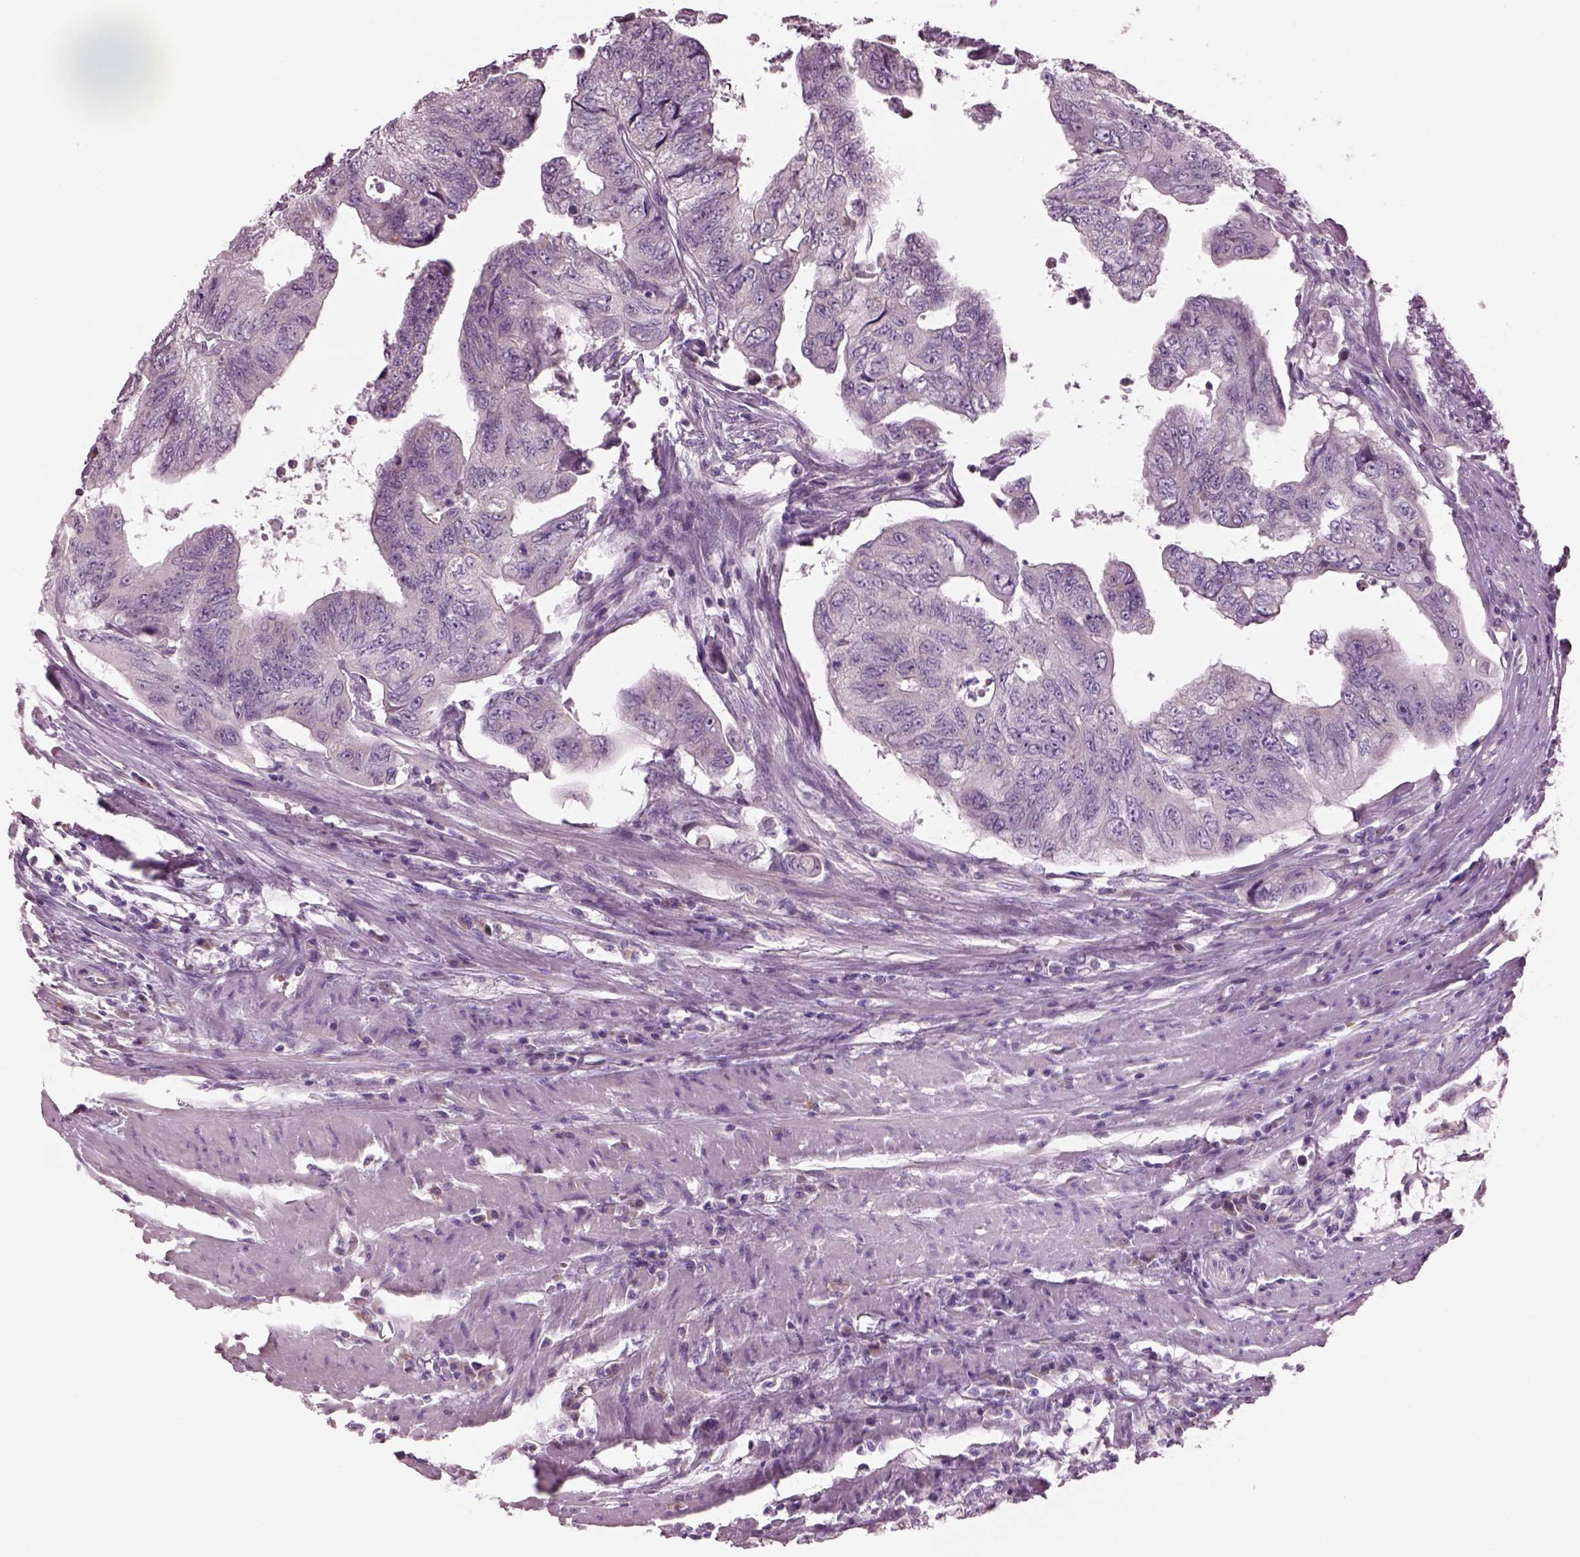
{"staining": {"intensity": "negative", "quantity": "none", "location": "none"}, "tissue": "colorectal cancer", "cell_type": "Tumor cells", "image_type": "cancer", "snomed": [{"axis": "morphology", "description": "Adenocarcinoma, NOS"}, {"axis": "topography", "description": "Colon"}], "caption": "Immunohistochemical staining of human colorectal cancer demonstrates no significant staining in tumor cells. (DAB IHC, high magnification).", "gene": "CYLC1", "patient": {"sex": "male", "age": 57}}